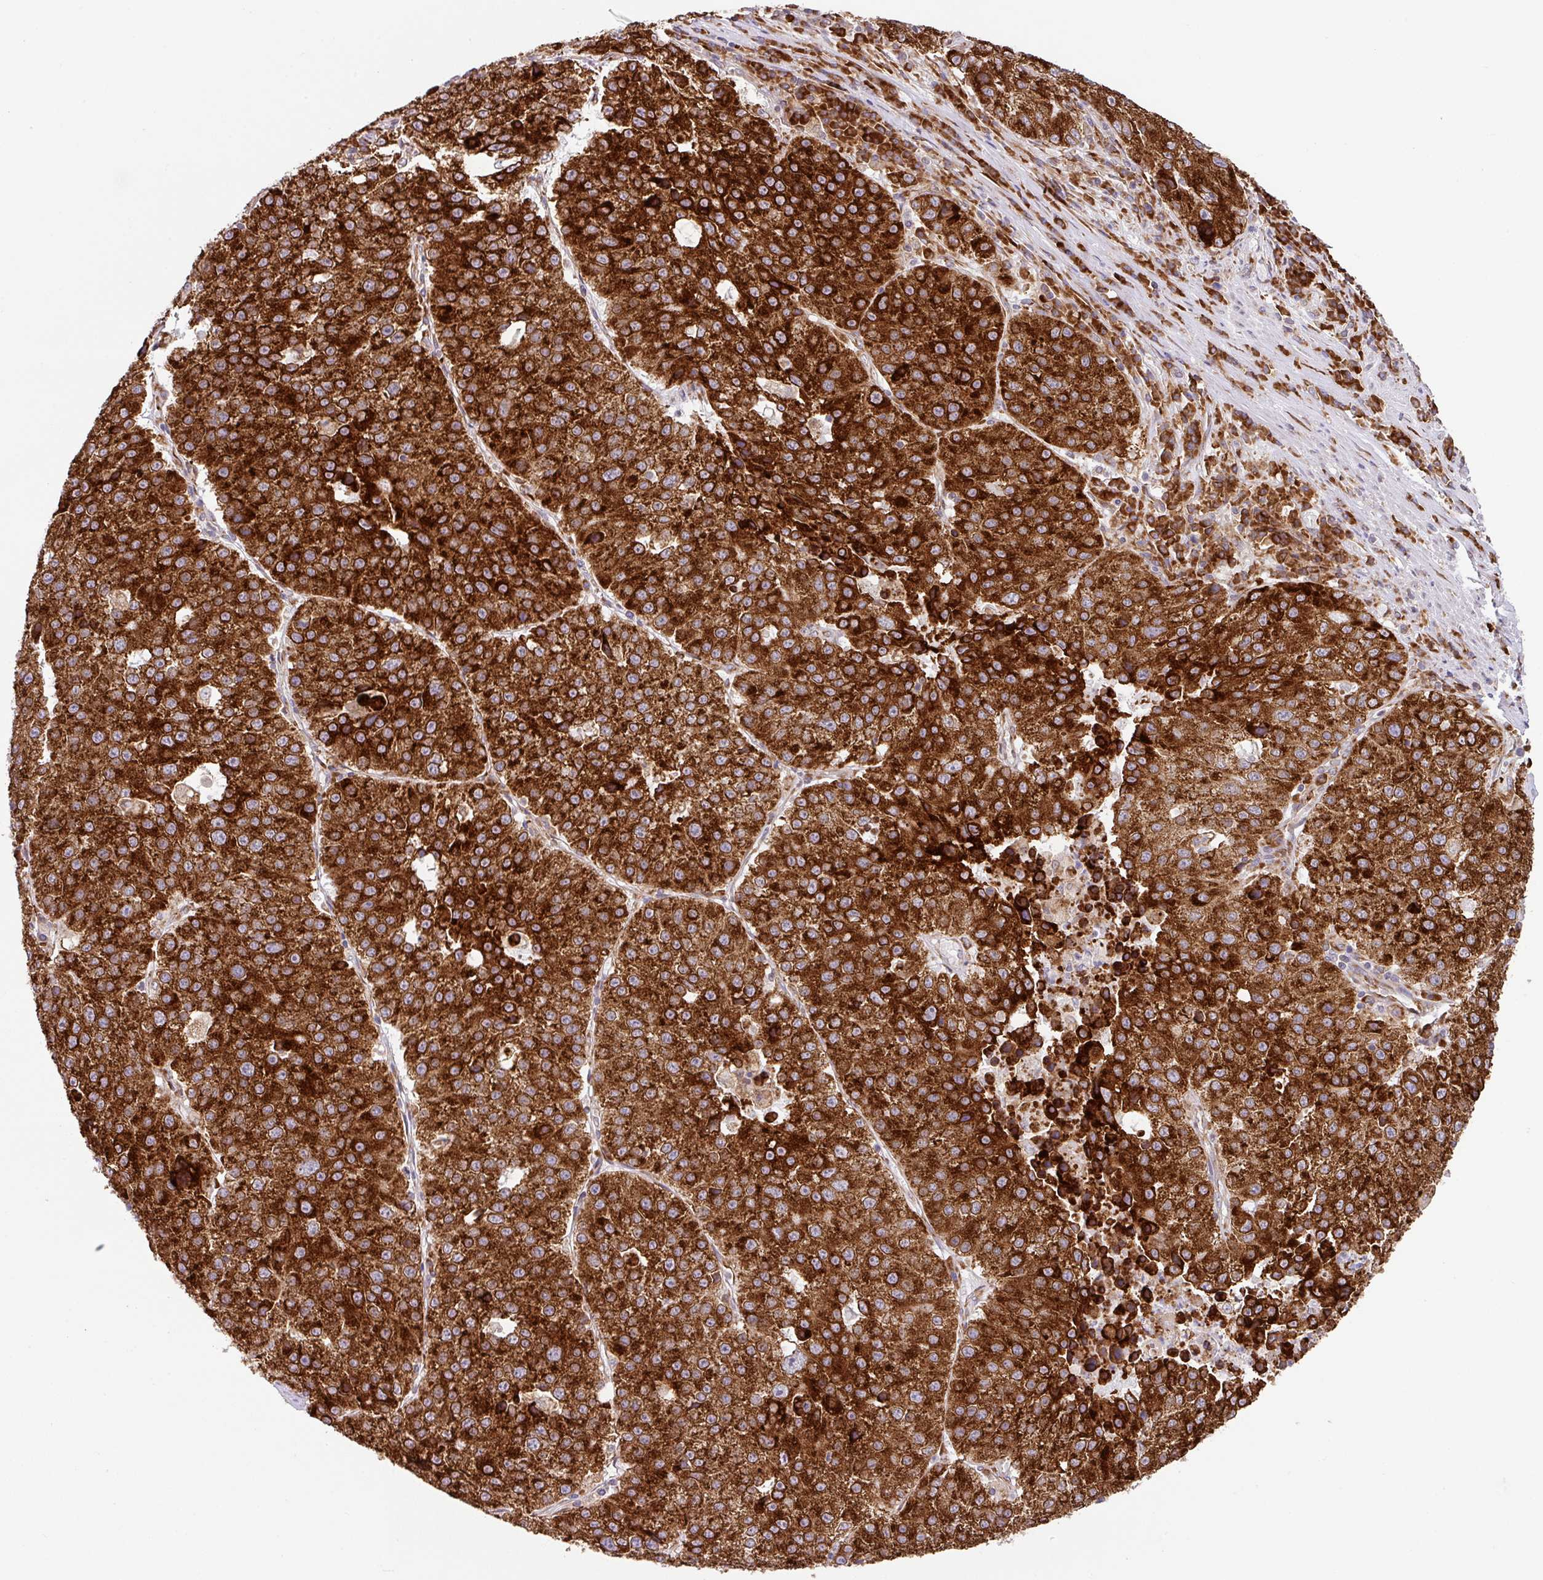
{"staining": {"intensity": "strong", "quantity": ">75%", "location": "cytoplasmic/membranous"}, "tissue": "stomach cancer", "cell_type": "Tumor cells", "image_type": "cancer", "snomed": [{"axis": "morphology", "description": "Adenocarcinoma, NOS"}, {"axis": "topography", "description": "Stomach"}], "caption": "A high amount of strong cytoplasmic/membranous positivity is seen in approximately >75% of tumor cells in adenocarcinoma (stomach) tissue. (DAB = brown stain, brightfield microscopy at high magnification).", "gene": "SLC39A7", "patient": {"sex": "male", "age": 71}}